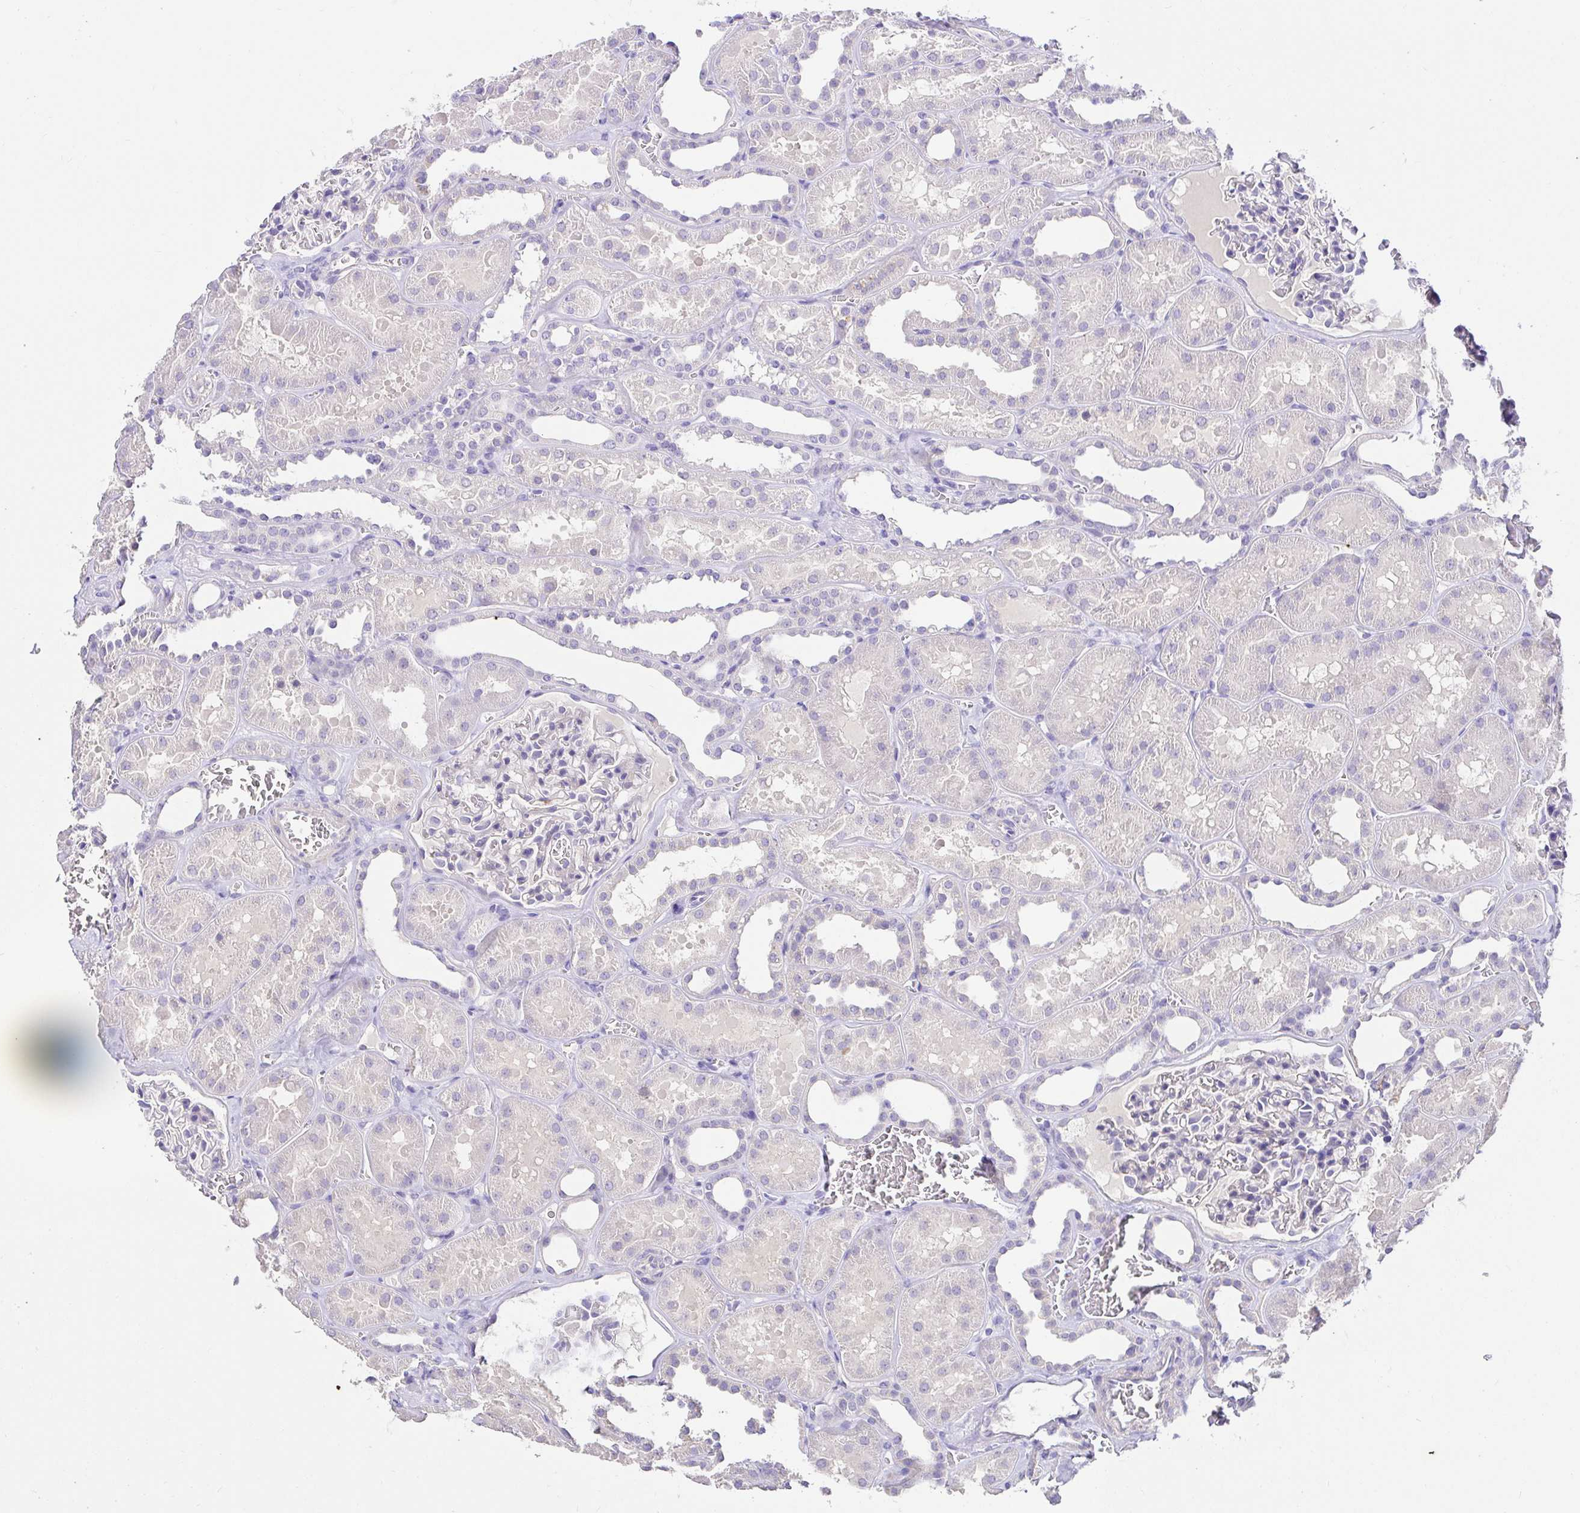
{"staining": {"intensity": "negative", "quantity": "none", "location": "none"}, "tissue": "kidney", "cell_type": "Cells in glomeruli", "image_type": "normal", "snomed": [{"axis": "morphology", "description": "Normal tissue, NOS"}, {"axis": "topography", "description": "Kidney"}], "caption": "High power microscopy image of an immunohistochemistry (IHC) micrograph of unremarkable kidney, revealing no significant positivity in cells in glomeruli. Nuclei are stained in blue.", "gene": "CDO1", "patient": {"sex": "female", "age": 41}}